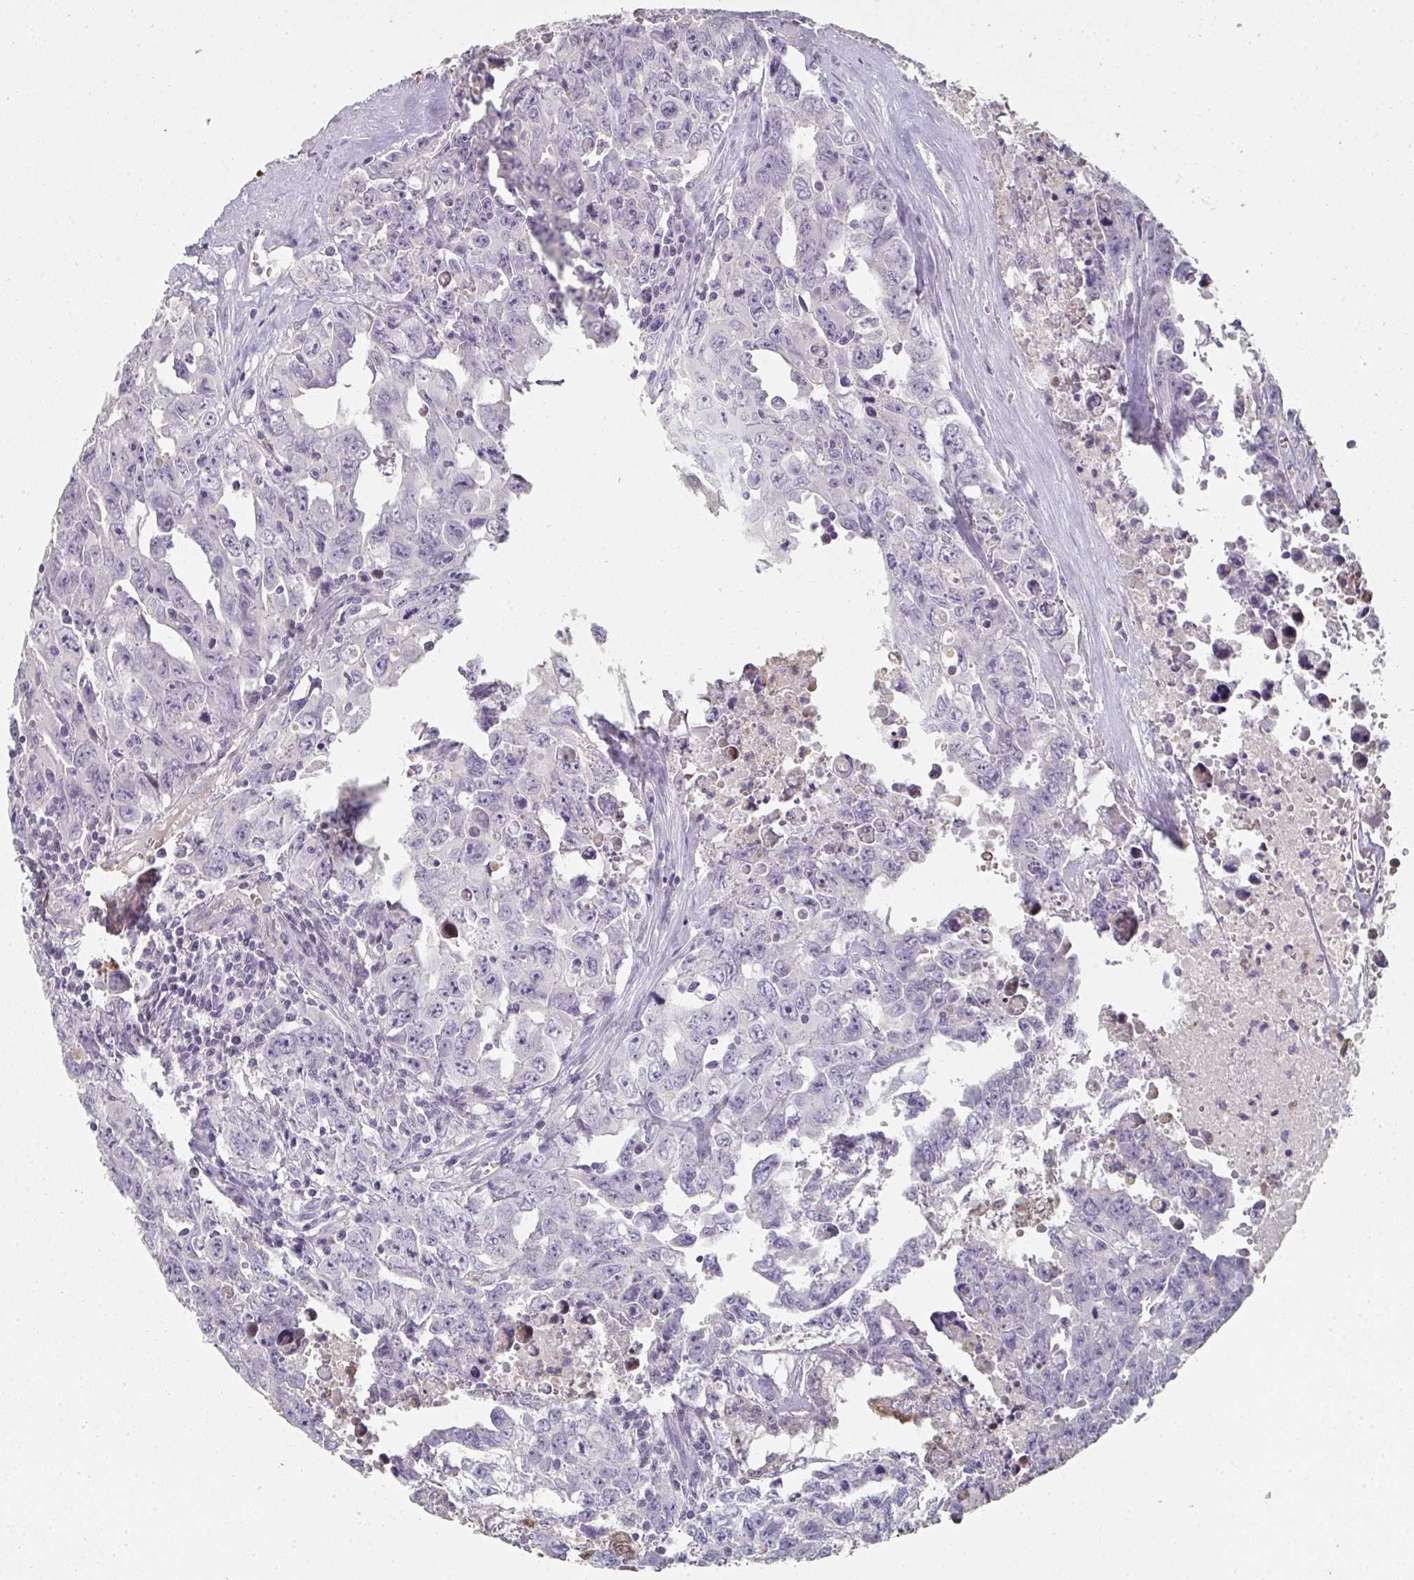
{"staining": {"intensity": "negative", "quantity": "none", "location": "none"}, "tissue": "testis cancer", "cell_type": "Tumor cells", "image_type": "cancer", "snomed": [{"axis": "morphology", "description": "Carcinoma, Embryonal, NOS"}, {"axis": "topography", "description": "Testis"}], "caption": "DAB immunohistochemical staining of human testis cancer (embryonal carcinoma) shows no significant expression in tumor cells. The staining was performed using DAB to visualize the protein expression in brown, while the nuclei were stained in blue with hematoxylin (Magnification: 20x).", "gene": "A1CF", "patient": {"sex": "male", "age": 24}}